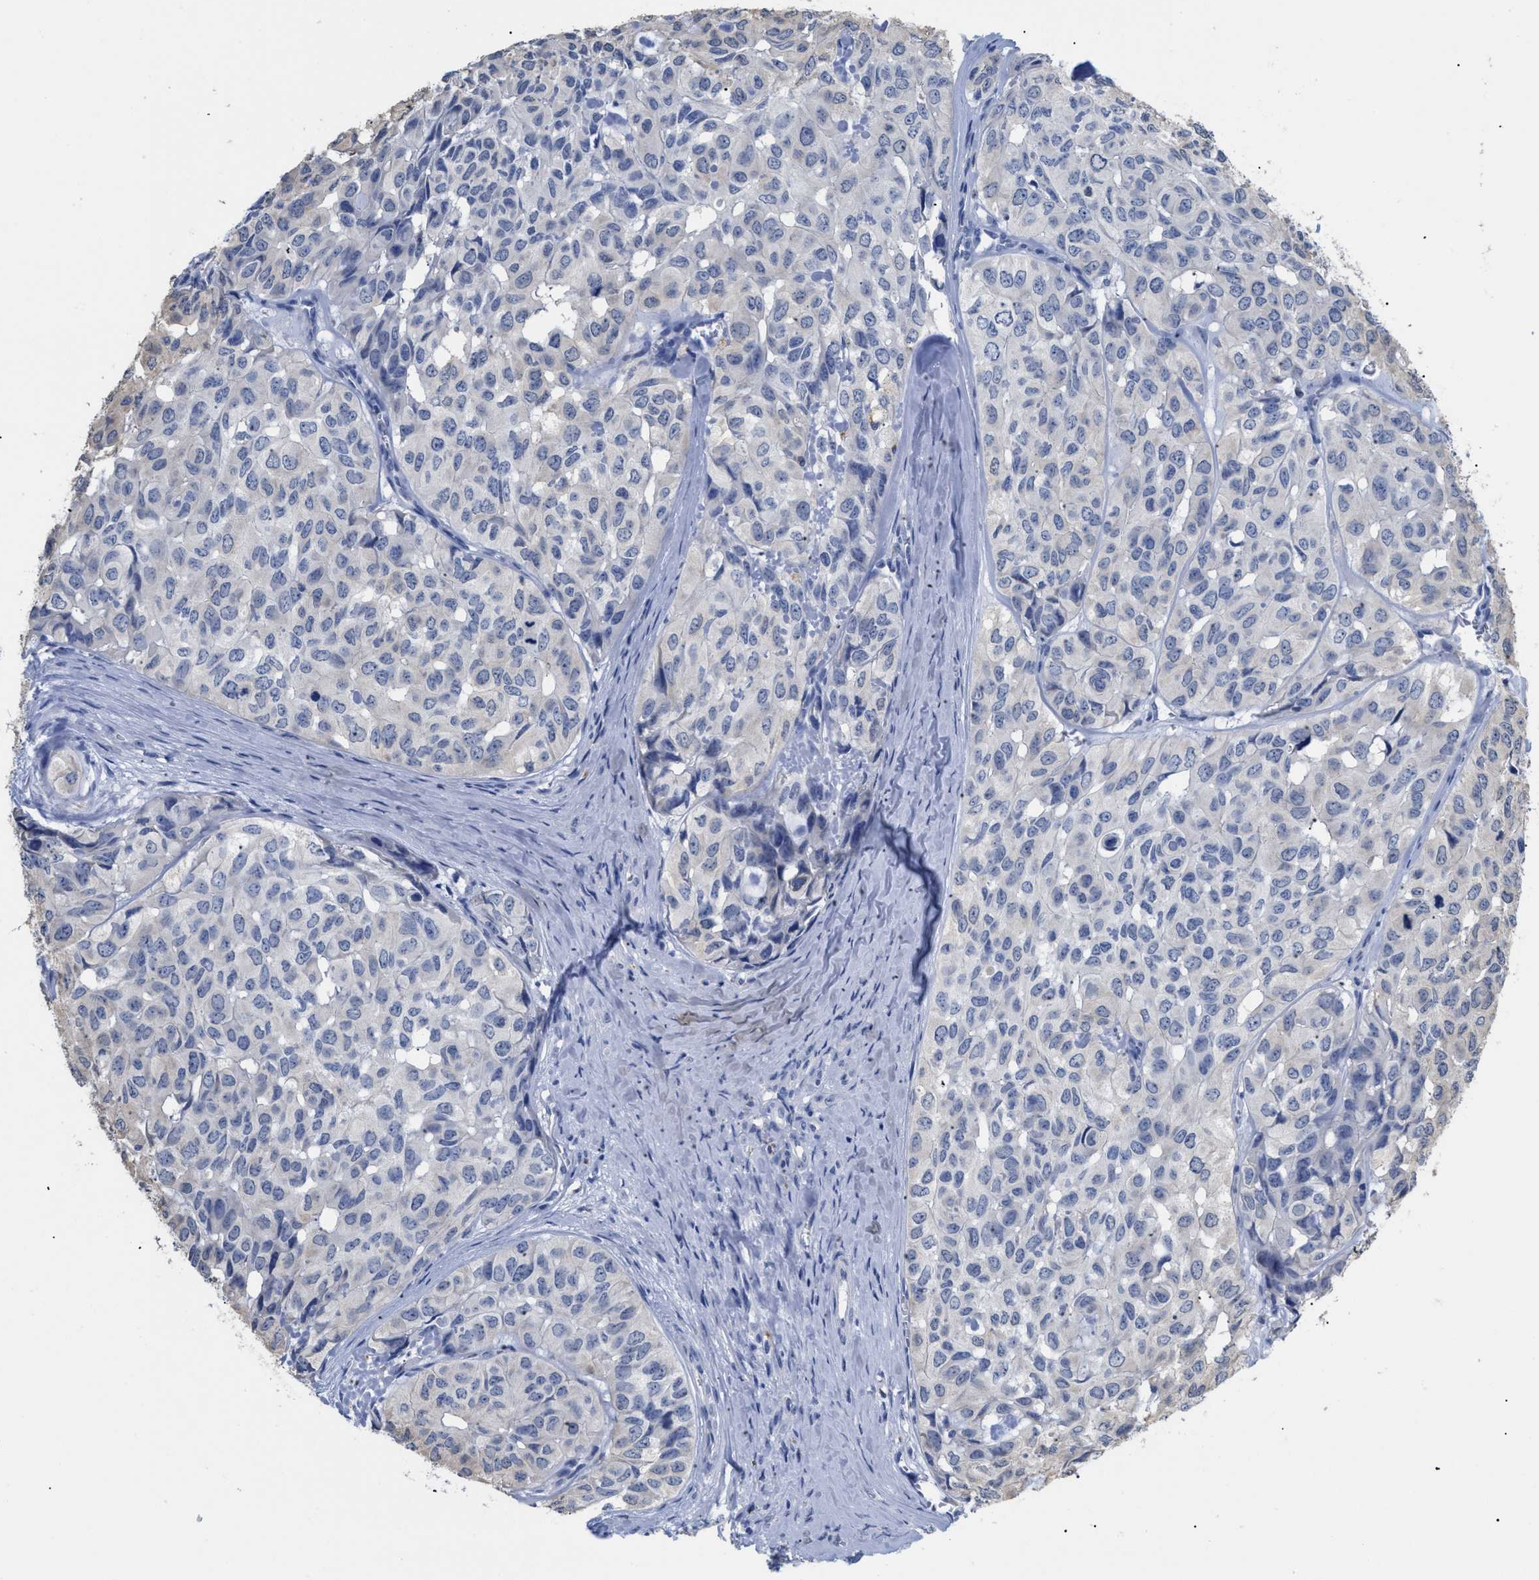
{"staining": {"intensity": "negative", "quantity": "none", "location": "none"}, "tissue": "head and neck cancer", "cell_type": "Tumor cells", "image_type": "cancer", "snomed": [{"axis": "morphology", "description": "Adenocarcinoma, NOS"}, {"axis": "topography", "description": "Salivary gland, NOS"}, {"axis": "topography", "description": "Head-Neck"}], "caption": "Adenocarcinoma (head and neck) was stained to show a protein in brown. There is no significant staining in tumor cells. Nuclei are stained in blue.", "gene": "APOBEC2", "patient": {"sex": "female", "age": 76}}